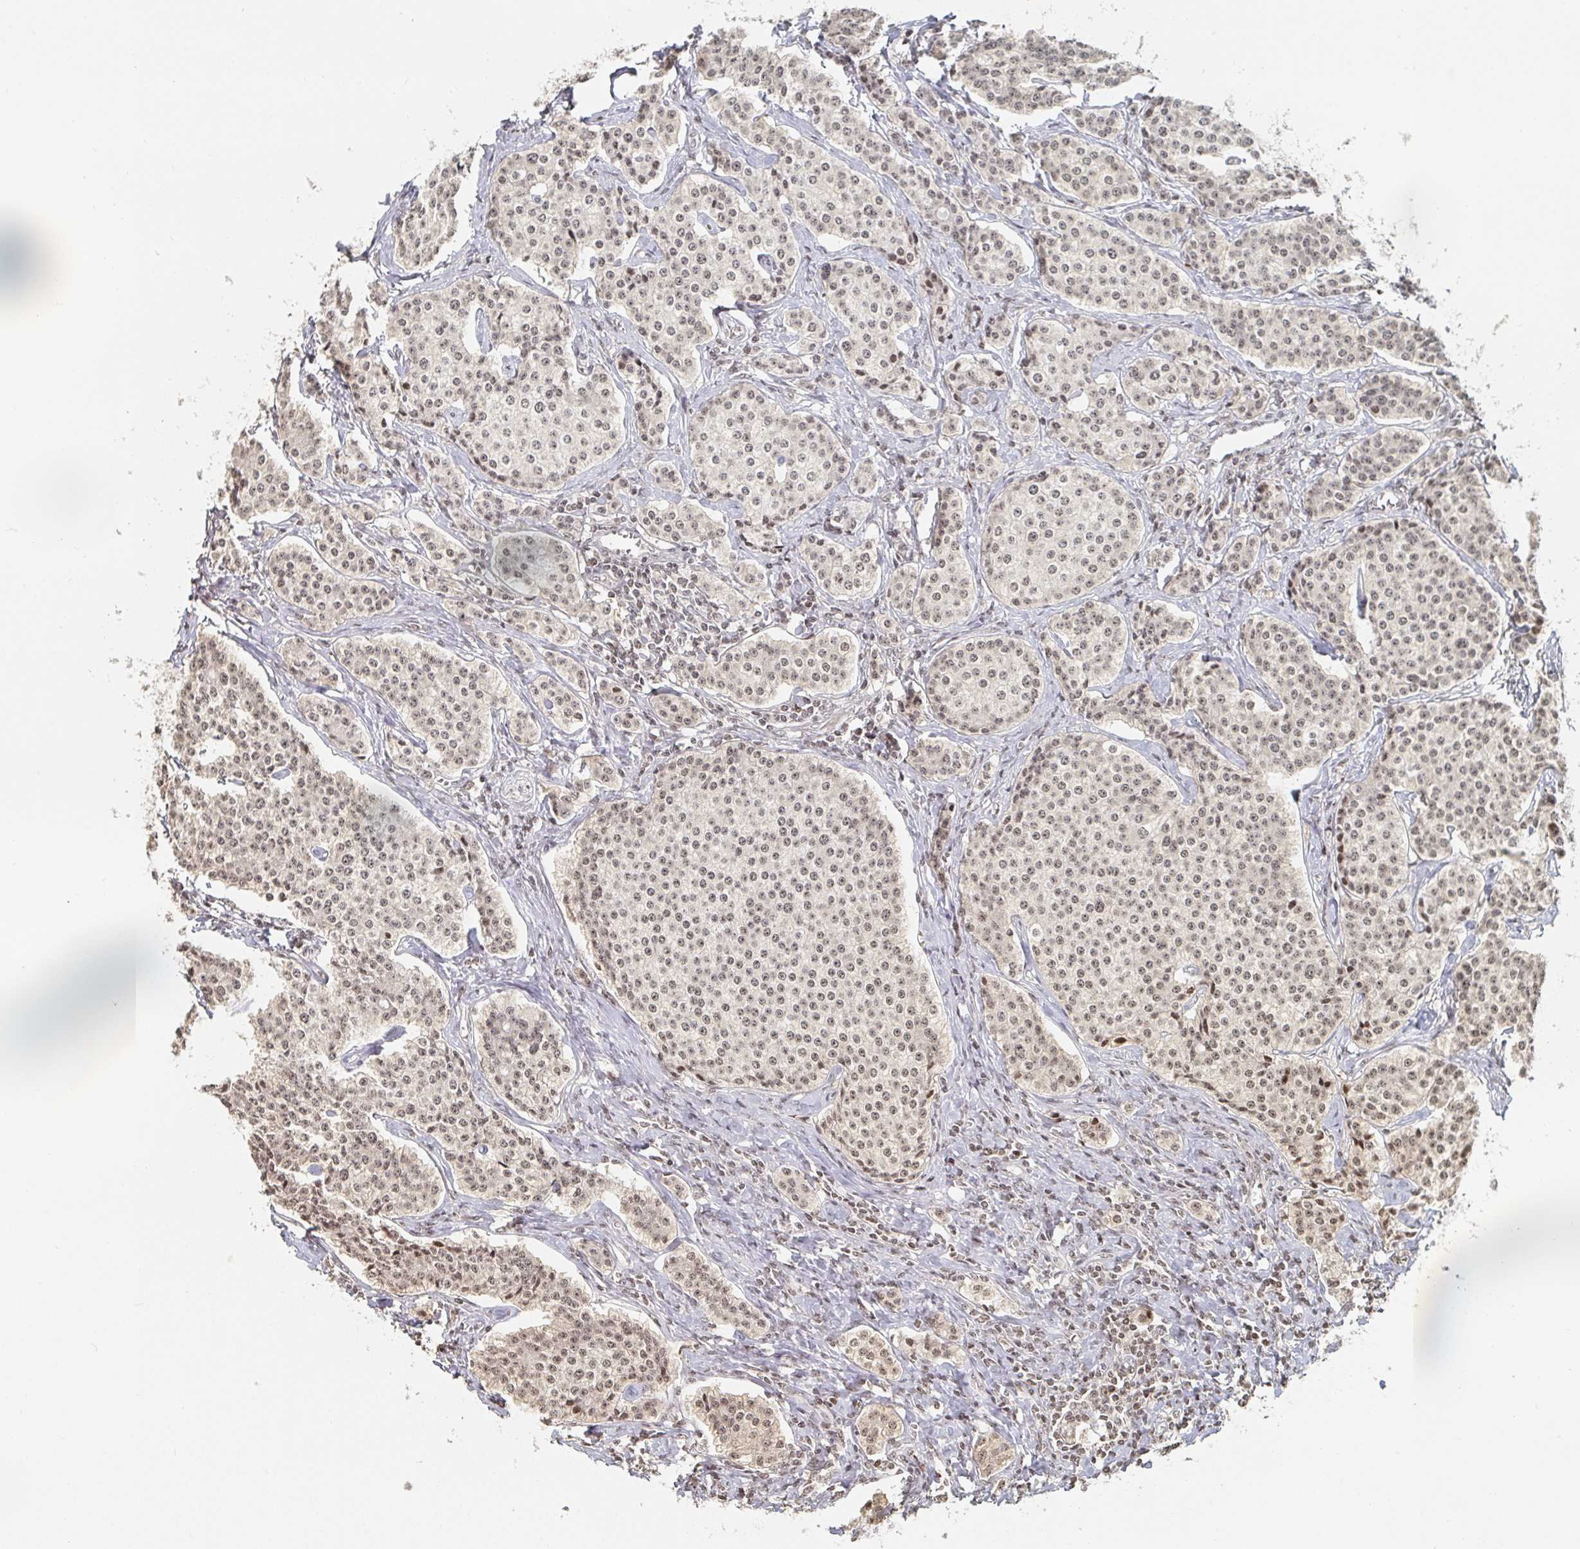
{"staining": {"intensity": "weak", "quantity": ">75%", "location": "nuclear"}, "tissue": "carcinoid", "cell_type": "Tumor cells", "image_type": "cancer", "snomed": [{"axis": "morphology", "description": "Carcinoid, malignant, NOS"}, {"axis": "topography", "description": "Small intestine"}], "caption": "Weak nuclear positivity for a protein is appreciated in approximately >75% of tumor cells of carcinoid (malignant) using IHC.", "gene": "NME9", "patient": {"sex": "female", "age": 64}}